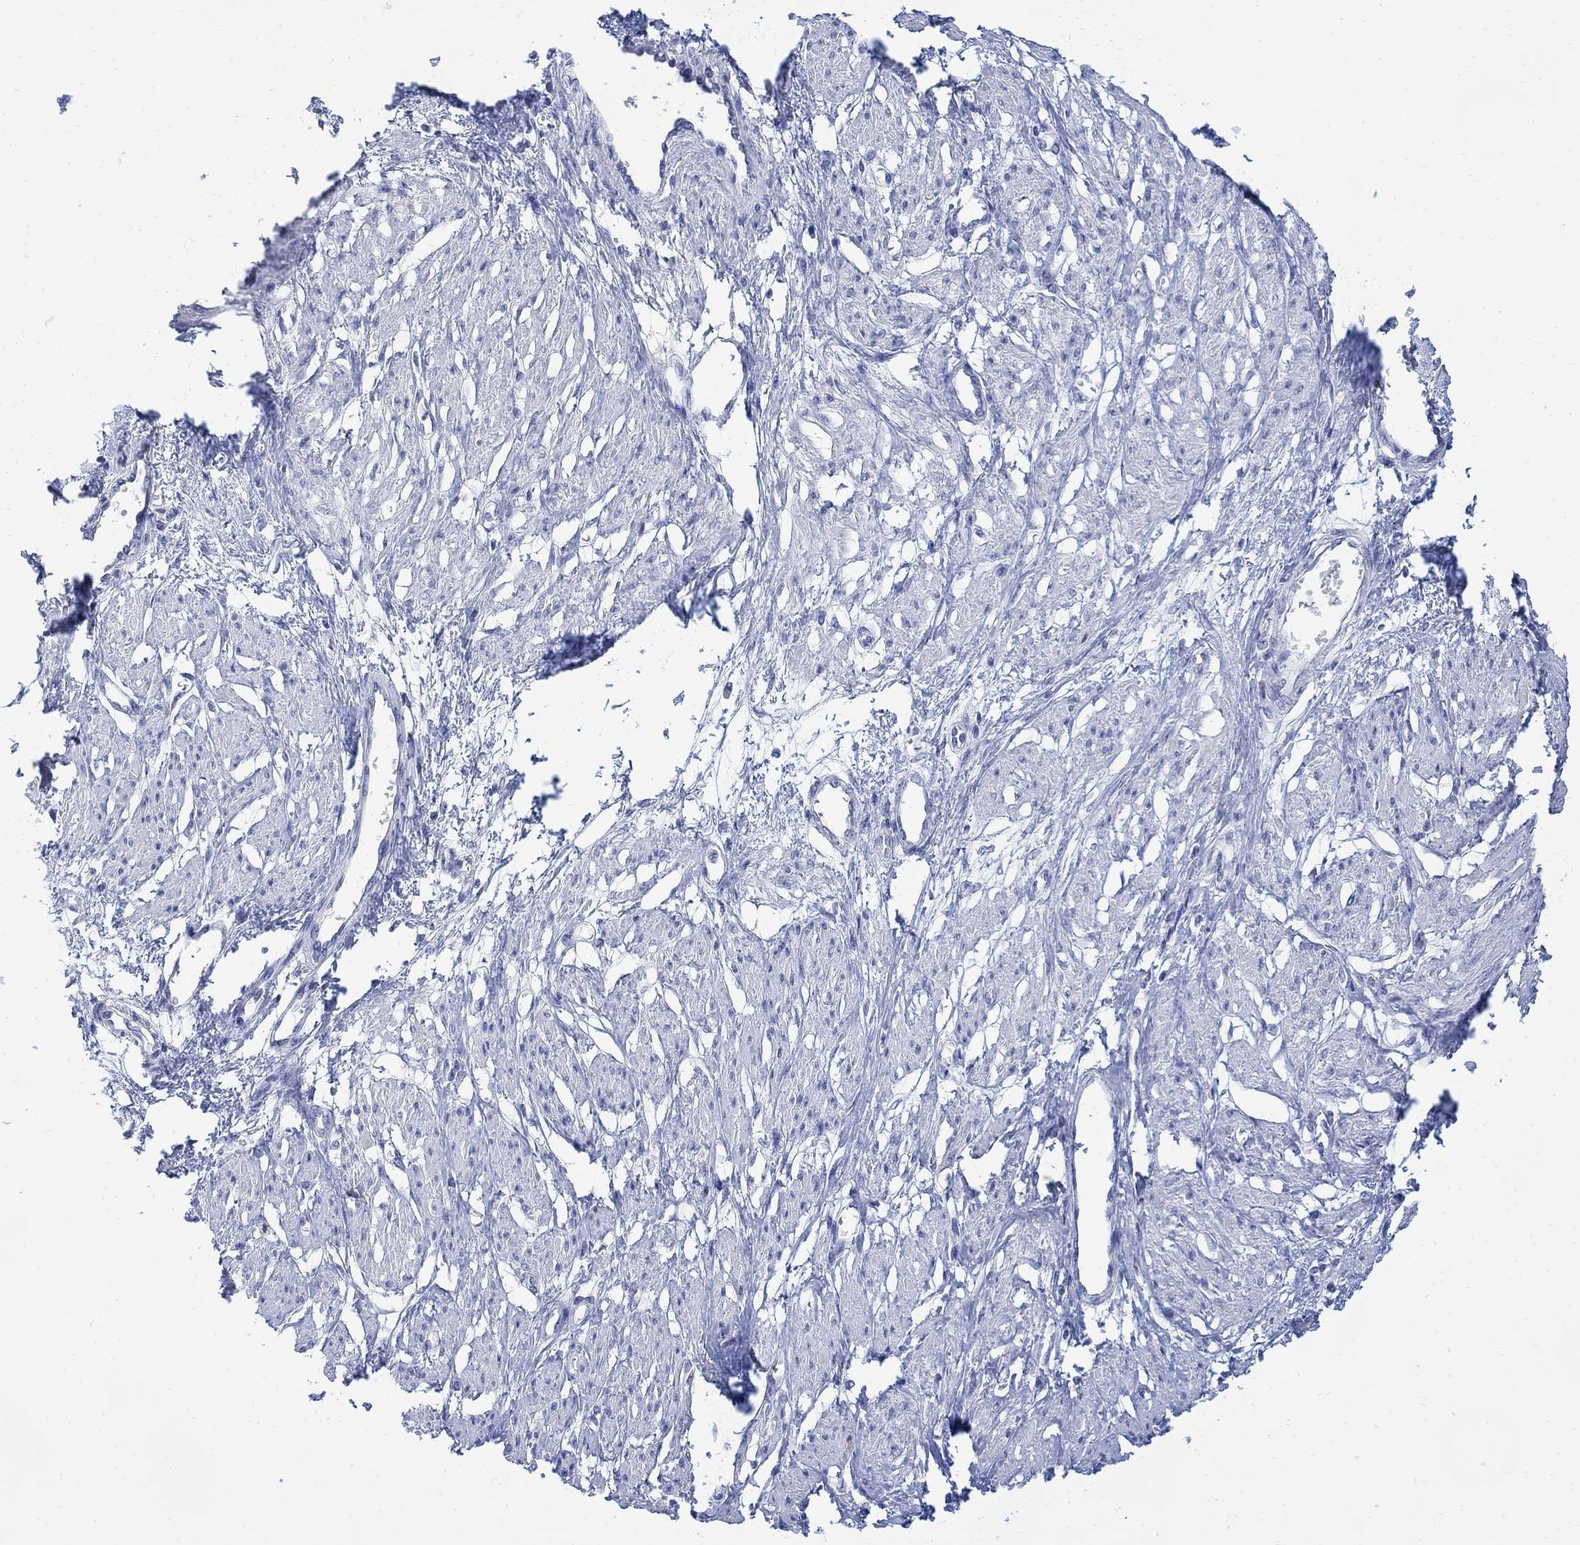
{"staining": {"intensity": "negative", "quantity": "none", "location": "none"}, "tissue": "smooth muscle", "cell_type": "Smooth muscle cells", "image_type": "normal", "snomed": [{"axis": "morphology", "description": "Normal tissue, NOS"}, {"axis": "topography", "description": "Smooth muscle"}, {"axis": "topography", "description": "Uterus"}], "caption": "Unremarkable smooth muscle was stained to show a protein in brown. There is no significant expression in smooth muscle cells. (Immunohistochemistry, brightfield microscopy, high magnification).", "gene": "FBP2", "patient": {"sex": "female", "age": 39}}